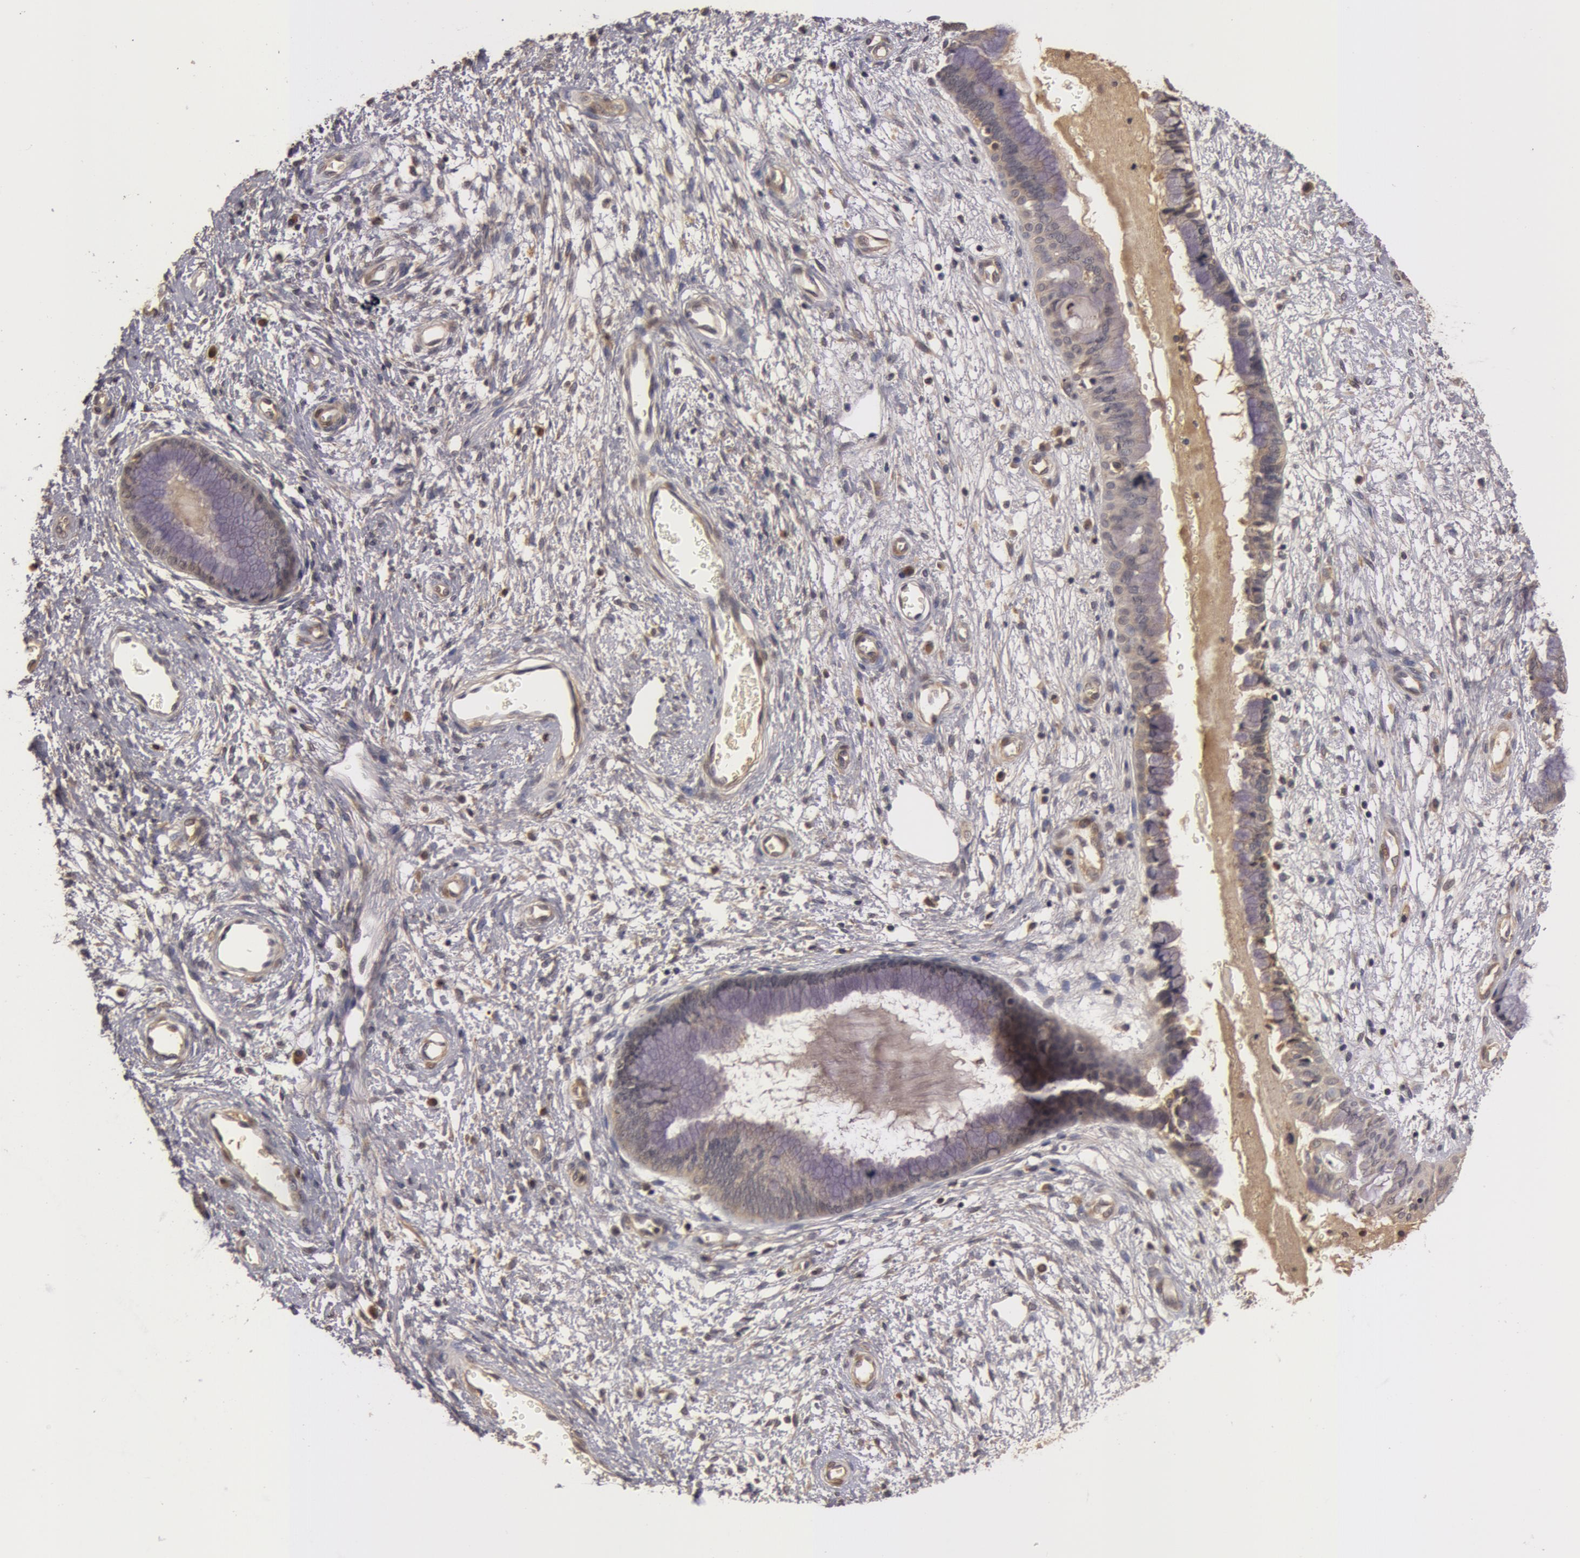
{"staining": {"intensity": "weak", "quantity": ">75%", "location": "cytoplasmic/membranous"}, "tissue": "cervix", "cell_type": "Glandular cells", "image_type": "normal", "snomed": [{"axis": "morphology", "description": "Normal tissue, NOS"}, {"axis": "topography", "description": "Cervix"}], "caption": "This image shows unremarkable cervix stained with immunohistochemistry to label a protein in brown. The cytoplasmic/membranous of glandular cells show weak positivity for the protein. Nuclei are counter-stained blue.", "gene": "BCHE", "patient": {"sex": "female", "age": 55}}